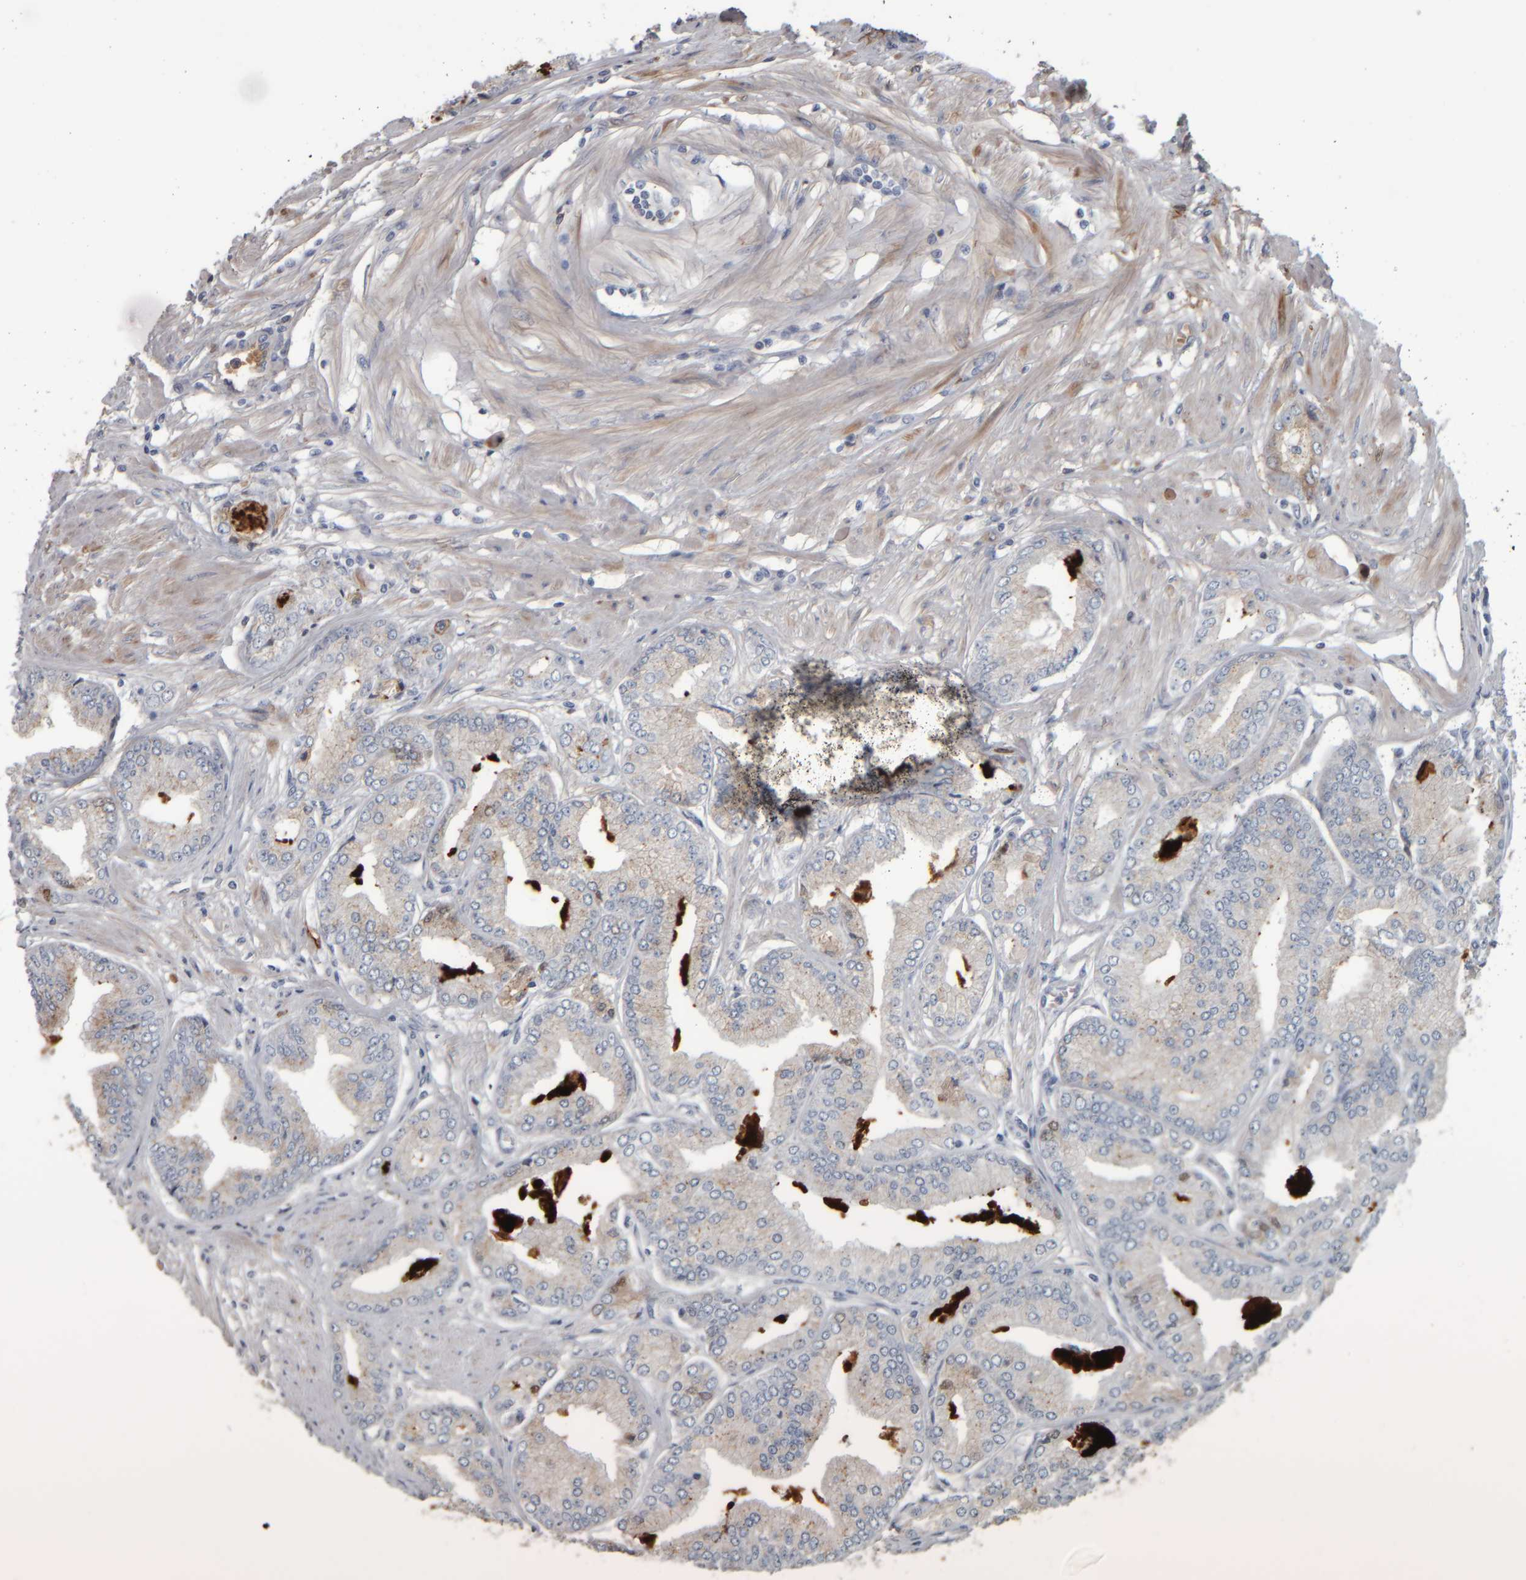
{"staining": {"intensity": "negative", "quantity": "none", "location": "none"}, "tissue": "prostate cancer", "cell_type": "Tumor cells", "image_type": "cancer", "snomed": [{"axis": "morphology", "description": "Adenocarcinoma, Low grade"}, {"axis": "topography", "description": "Prostate"}], "caption": "This is an immunohistochemistry image of prostate cancer (adenocarcinoma (low-grade)). There is no staining in tumor cells.", "gene": "CAVIN4", "patient": {"sex": "male", "age": 52}}